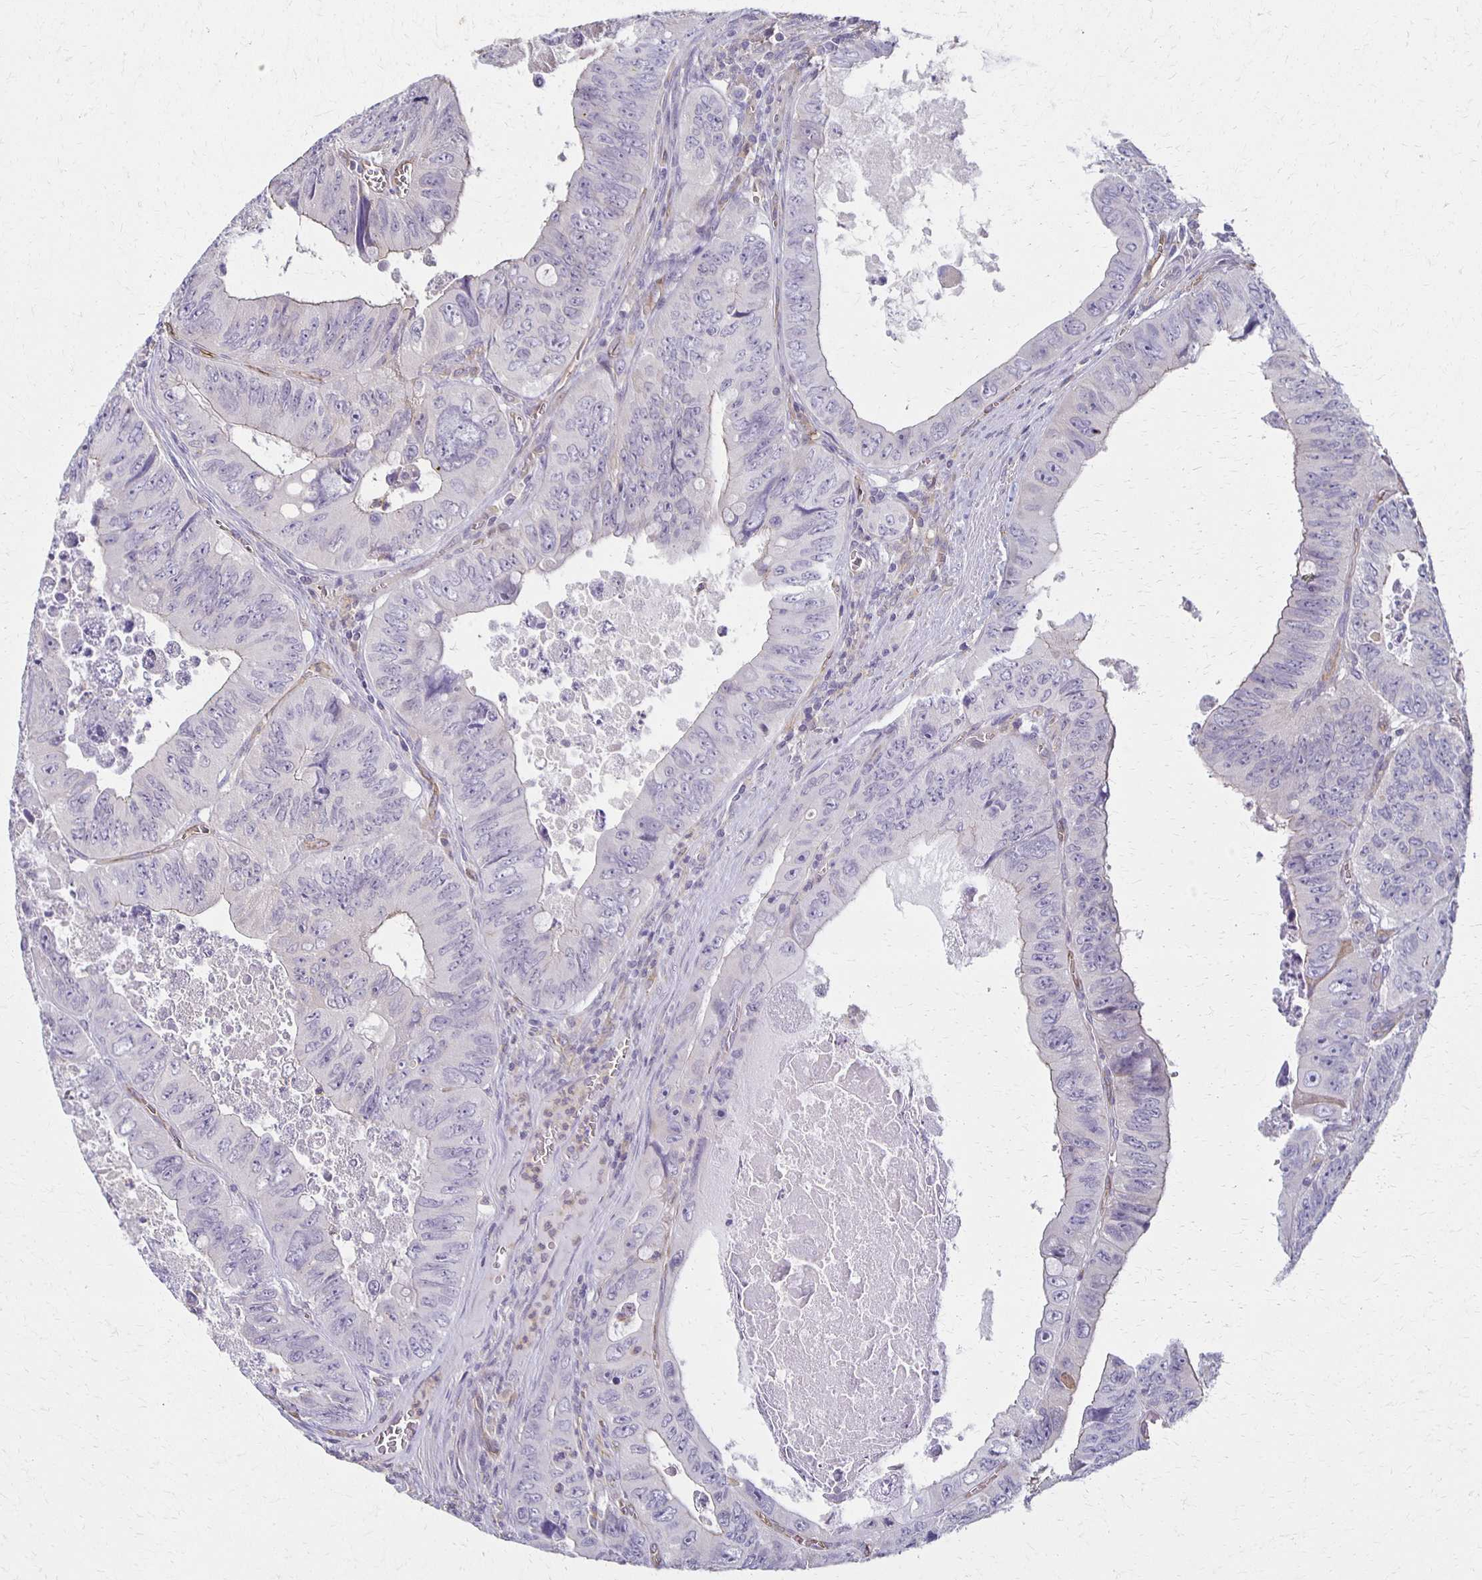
{"staining": {"intensity": "negative", "quantity": "none", "location": "none"}, "tissue": "colorectal cancer", "cell_type": "Tumor cells", "image_type": "cancer", "snomed": [{"axis": "morphology", "description": "Adenocarcinoma, NOS"}, {"axis": "topography", "description": "Colon"}], "caption": "An image of human colorectal cancer is negative for staining in tumor cells.", "gene": "GPX4", "patient": {"sex": "female", "age": 84}}